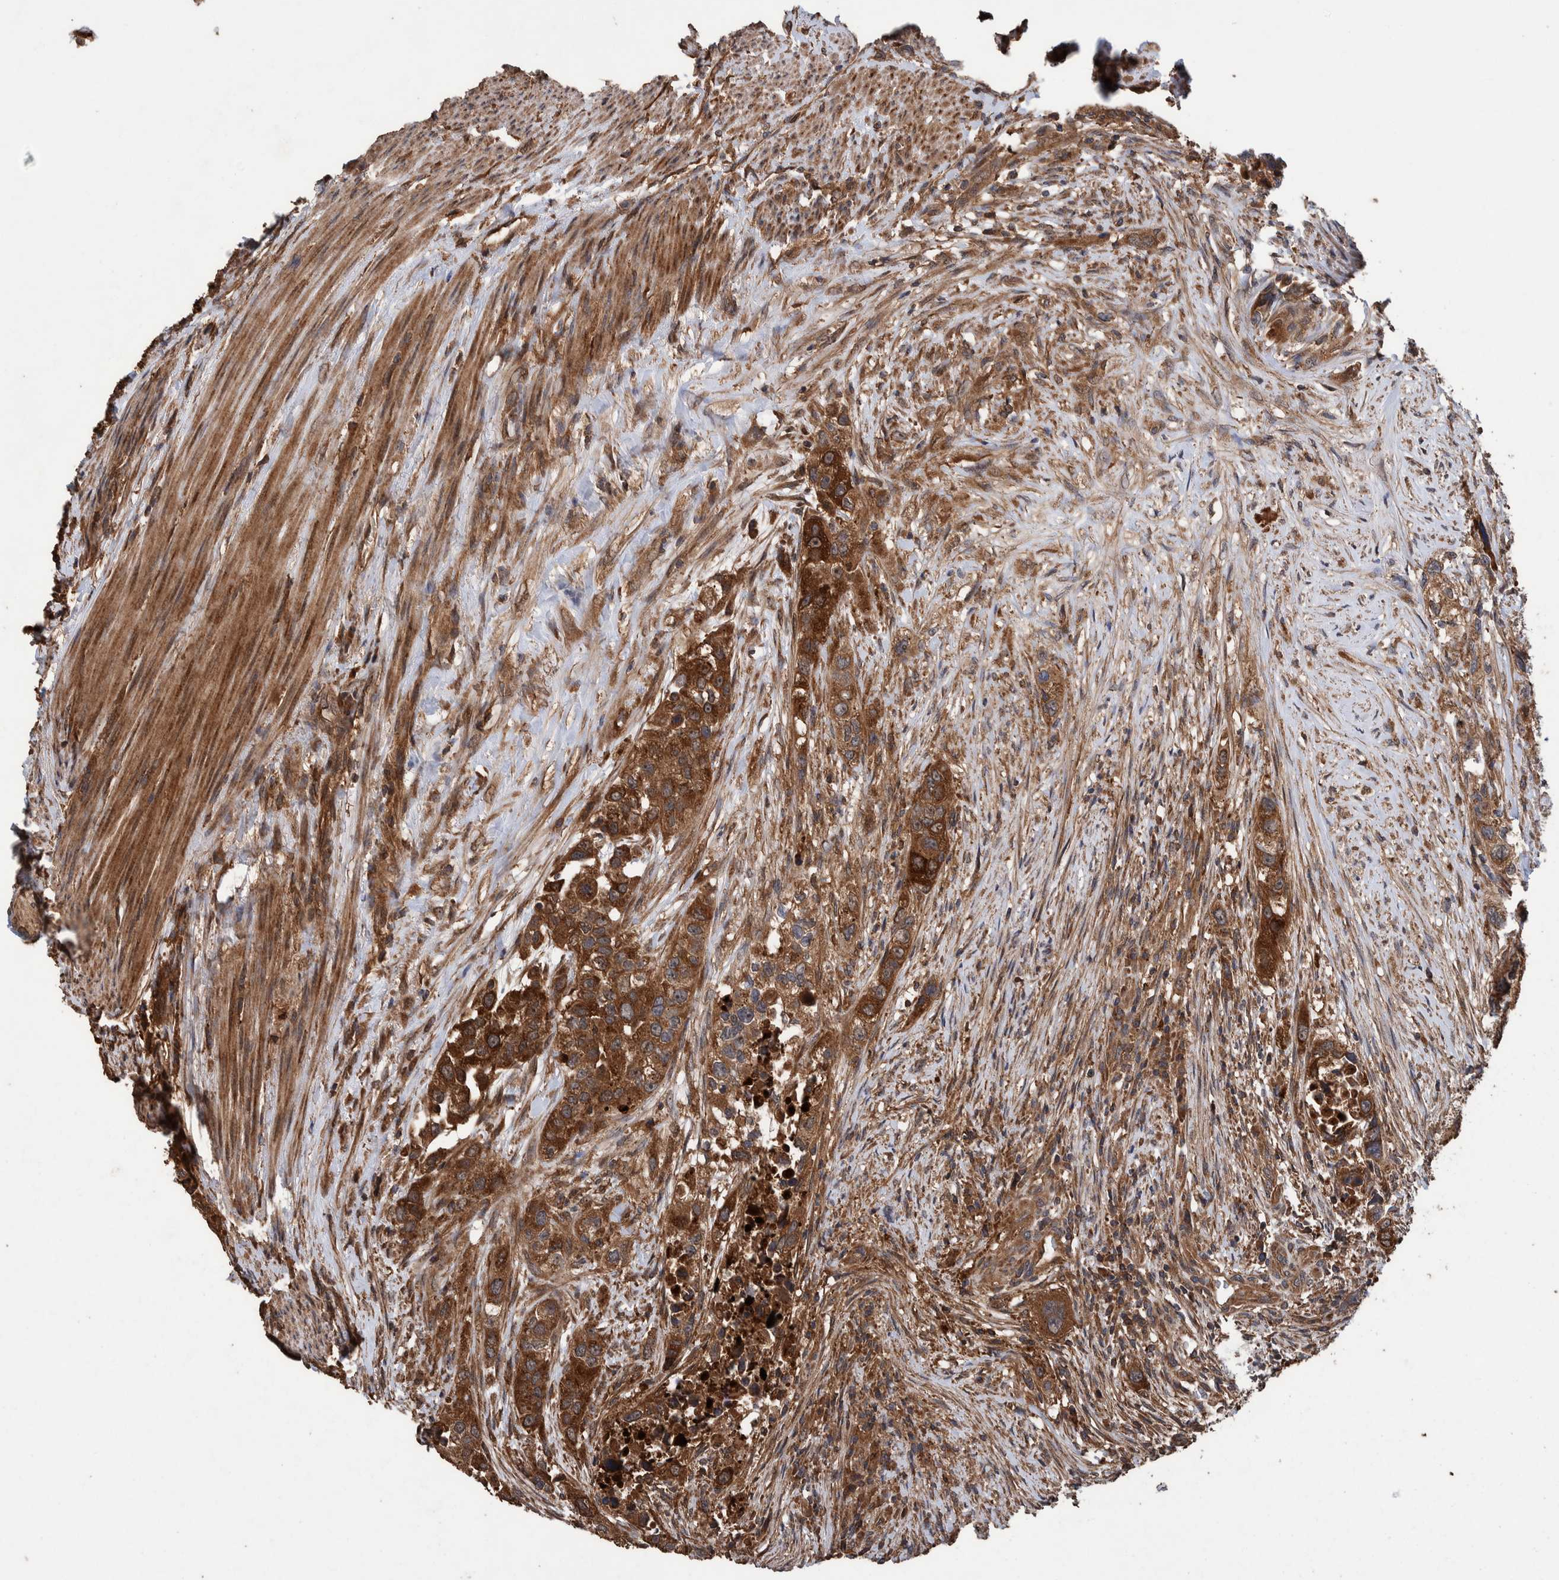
{"staining": {"intensity": "strong", "quantity": ">75%", "location": "cytoplasmic/membranous"}, "tissue": "urothelial cancer", "cell_type": "Tumor cells", "image_type": "cancer", "snomed": [{"axis": "morphology", "description": "Urothelial carcinoma, High grade"}, {"axis": "topography", "description": "Urinary bladder"}], "caption": "Urothelial cancer stained with DAB immunohistochemistry shows high levels of strong cytoplasmic/membranous positivity in about >75% of tumor cells.", "gene": "TRIM16", "patient": {"sex": "female", "age": 80}}